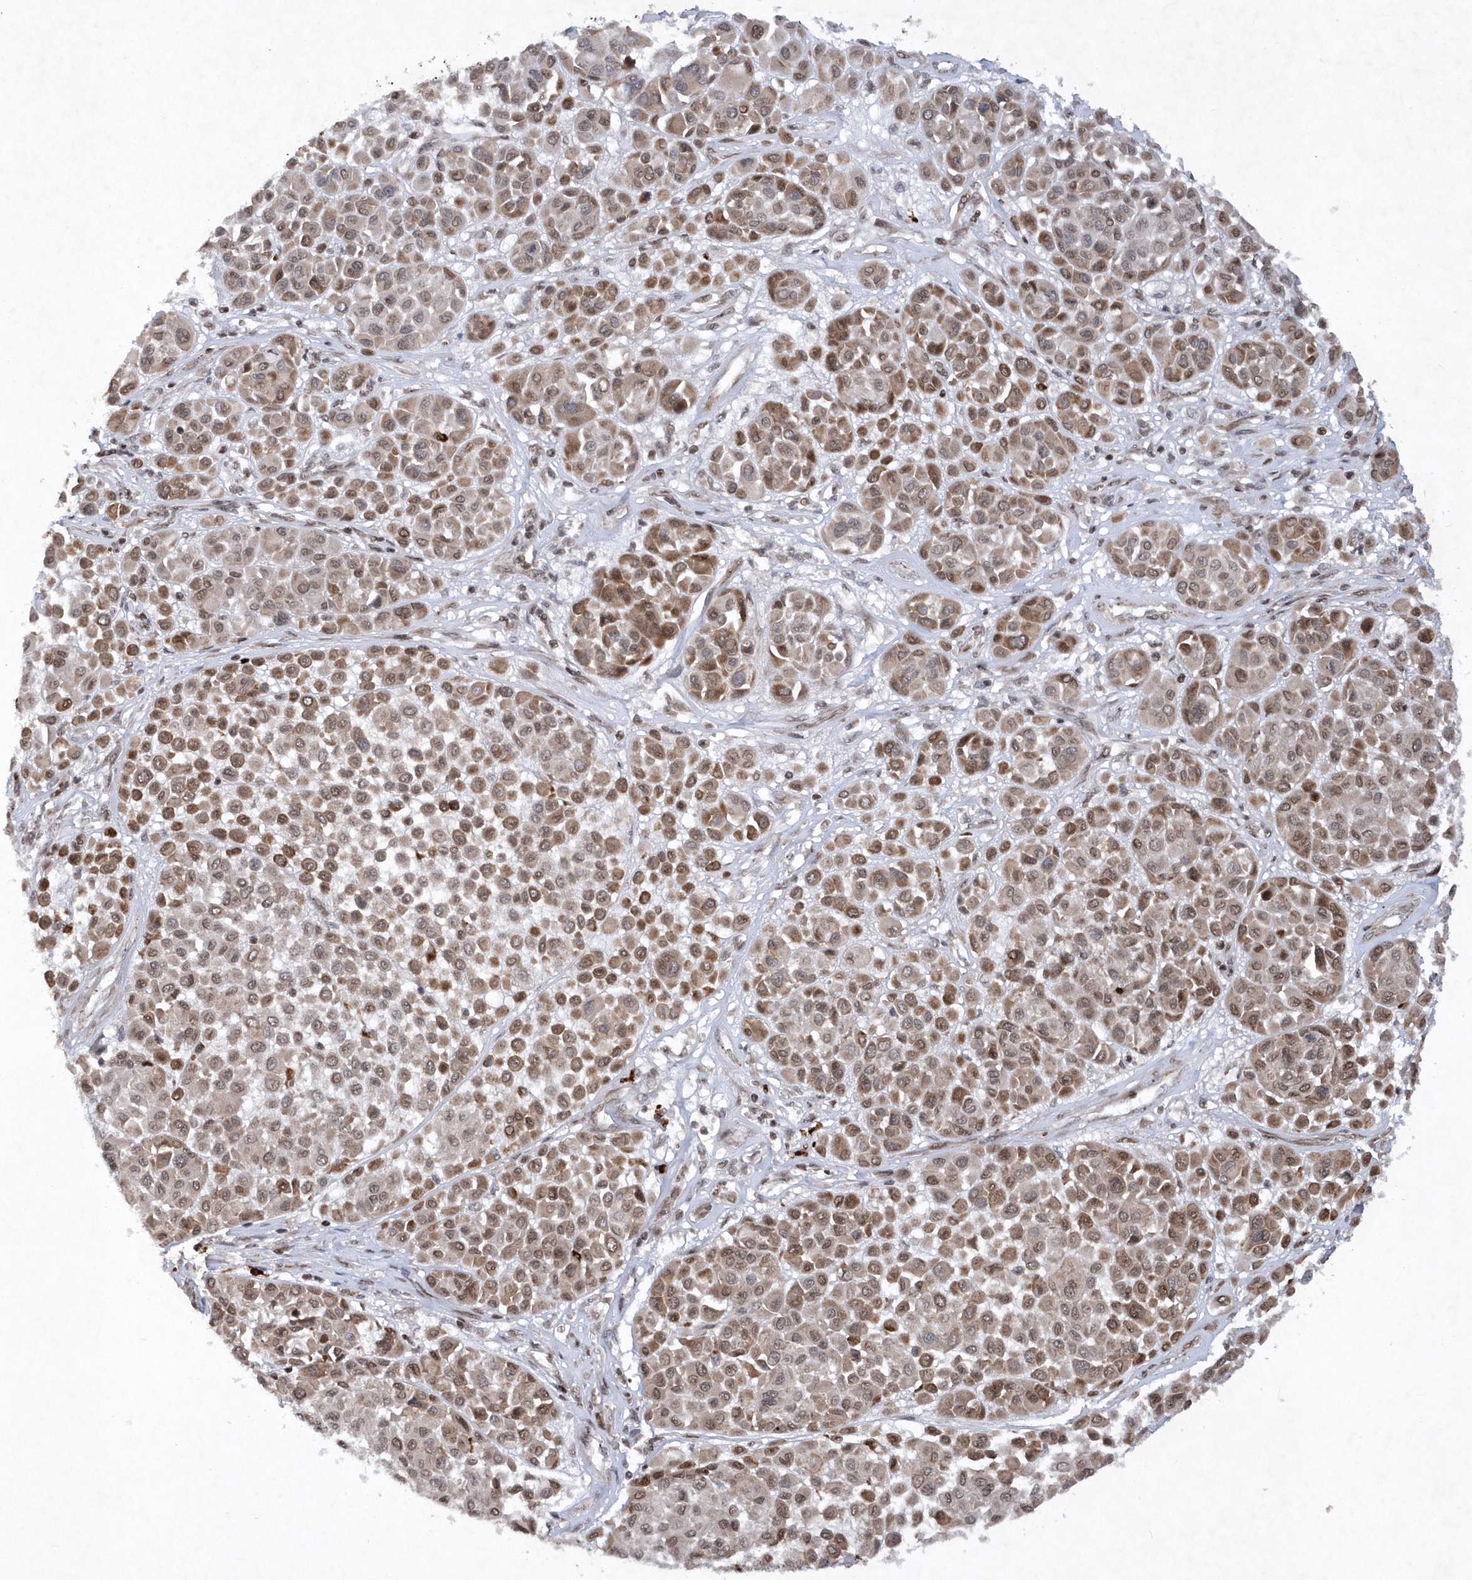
{"staining": {"intensity": "moderate", "quantity": "25%-75%", "location": "cytoplasmic/membranous,nuclear"}, "tissue": "melanoma", "cell_type": "Tumor cells", "image_type": "cancer", "snomed": [{"axis": "morphology", "description": "Malignant melanoma, Metastatic site"}, {"axis": "topography", "description": "Soft tissue"}], "caption": "The micrograph demonstrates immunohistochemical staining of malignant melanoma (metastatic site). There is moderate cytoplasmic/membranous and nuclear positivity is identified in about 25%-75% of tumor cells.", "gene": "SOWAHB", "patient": {"sex": "male", "age": 41}}